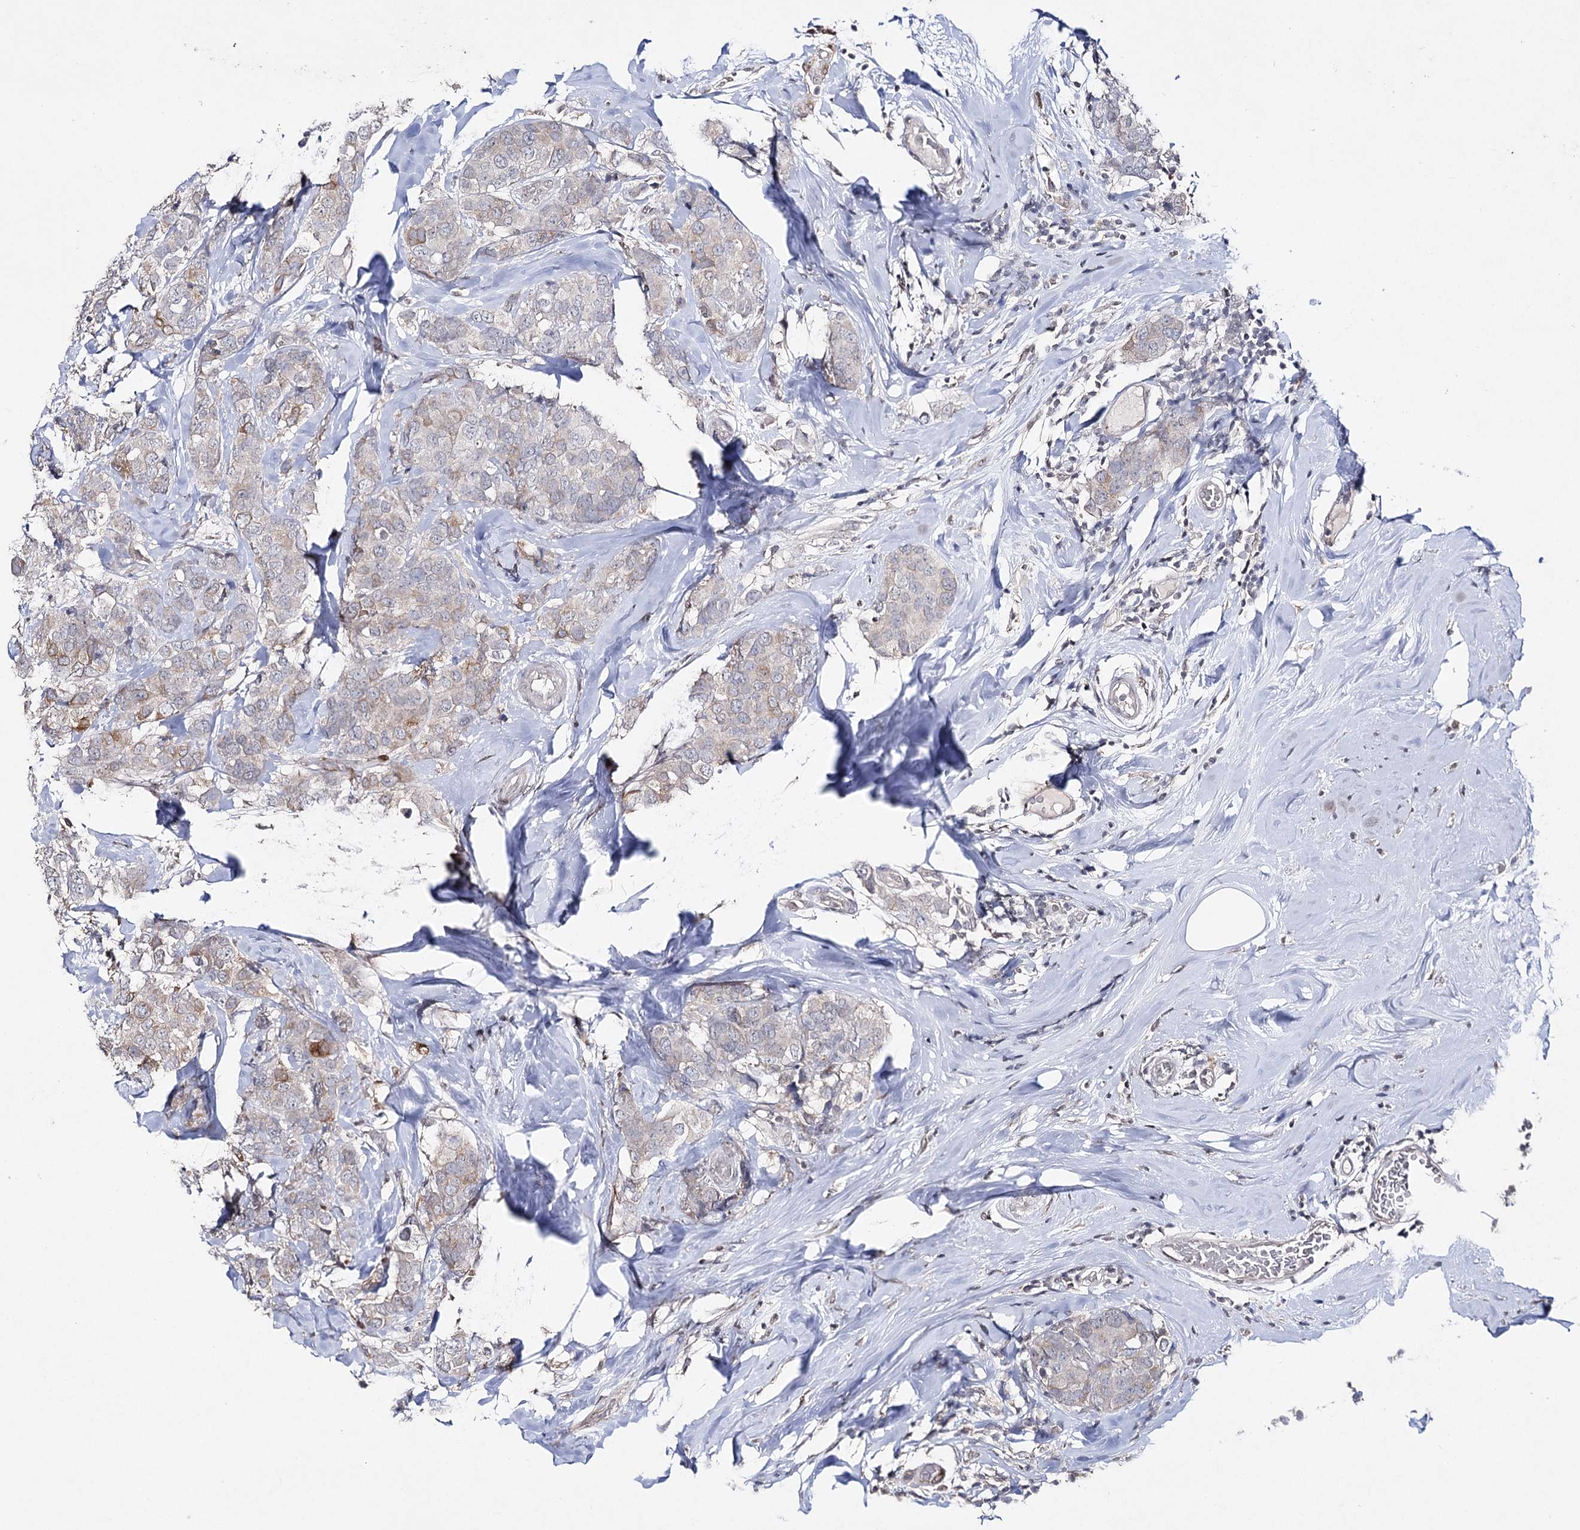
{"staining": {"intensity": "negative", "quantity": "none", "location": "none"}, "tissue": "breast cancer", "cell_type": "Tumor cells", "image_type": "cancer", "snomed": [{"axis": "morphology", "description": "Lobular carcinoma"}, {"axis": "topography", "description": "Breast"}], "caption": "A high-resolution micrograph shows immunohistochemistry (IHC) staining of breast lobular carcinoma, which demonstrates no significant expression in tumor cells.", "gene": "HSD11B2", "patient": {"sex": "female", "age": 59}}